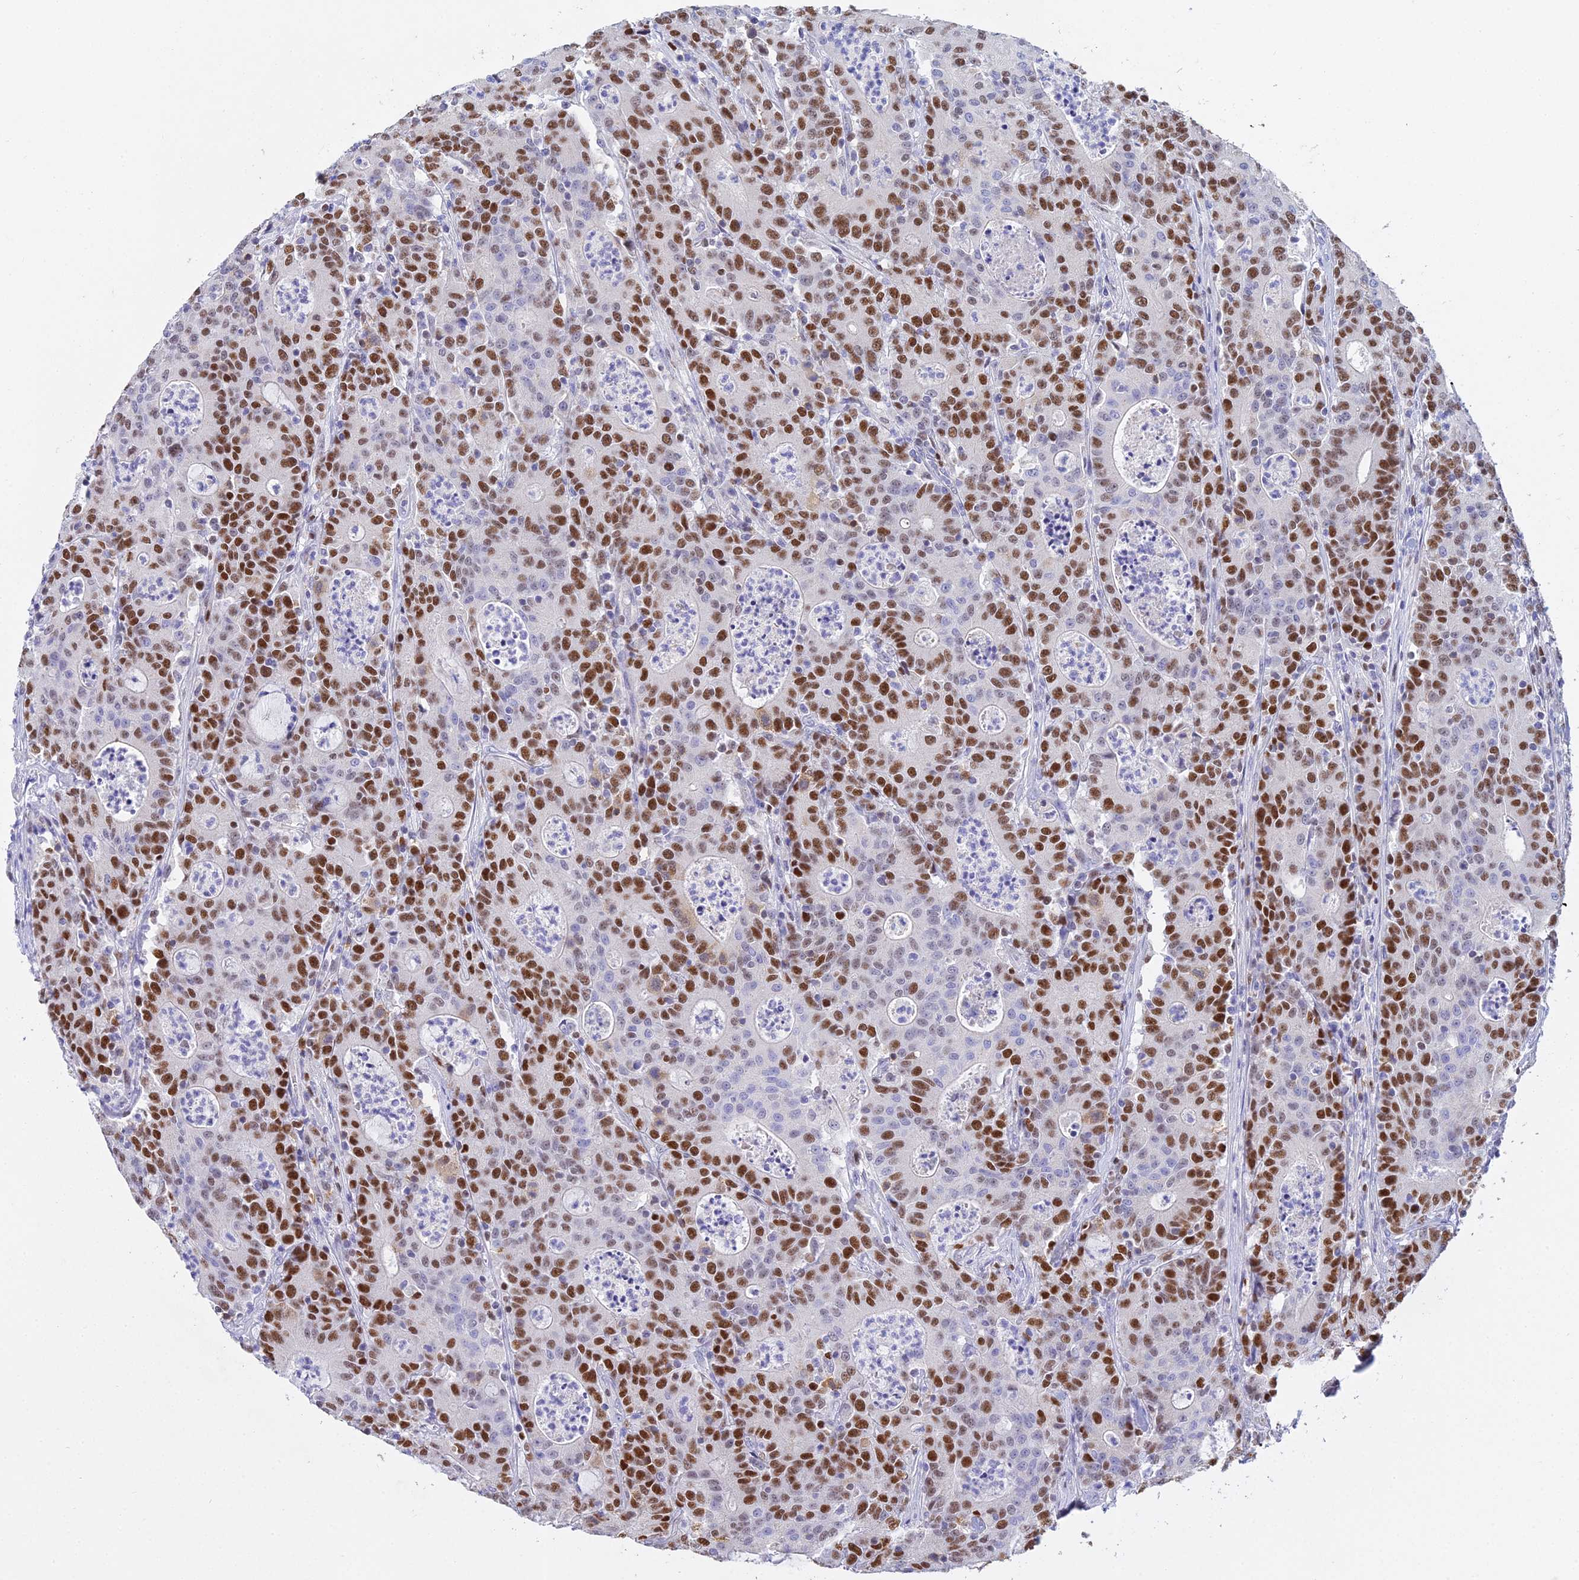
{"staining": {"intensity": "strong", "quantity": "25%-75%", "location": "nuclear"}, "tissue": "colorectal cancer", "cell_type": "Tumor cells", "image_type": "cancer", "snomed": [{"axis": "morphology", "description": "Adenocarcinoma, NOS"}, {"axis": "topography", "description": "Colon"}], "caption": "This photomicrograph shows IHC staining of colorectal cancer, with high strong nuclear staining in approximately 25%-75% of tumor cells.", "gene": "MCM2", "patient": {"sex": "male", "age": 83}}